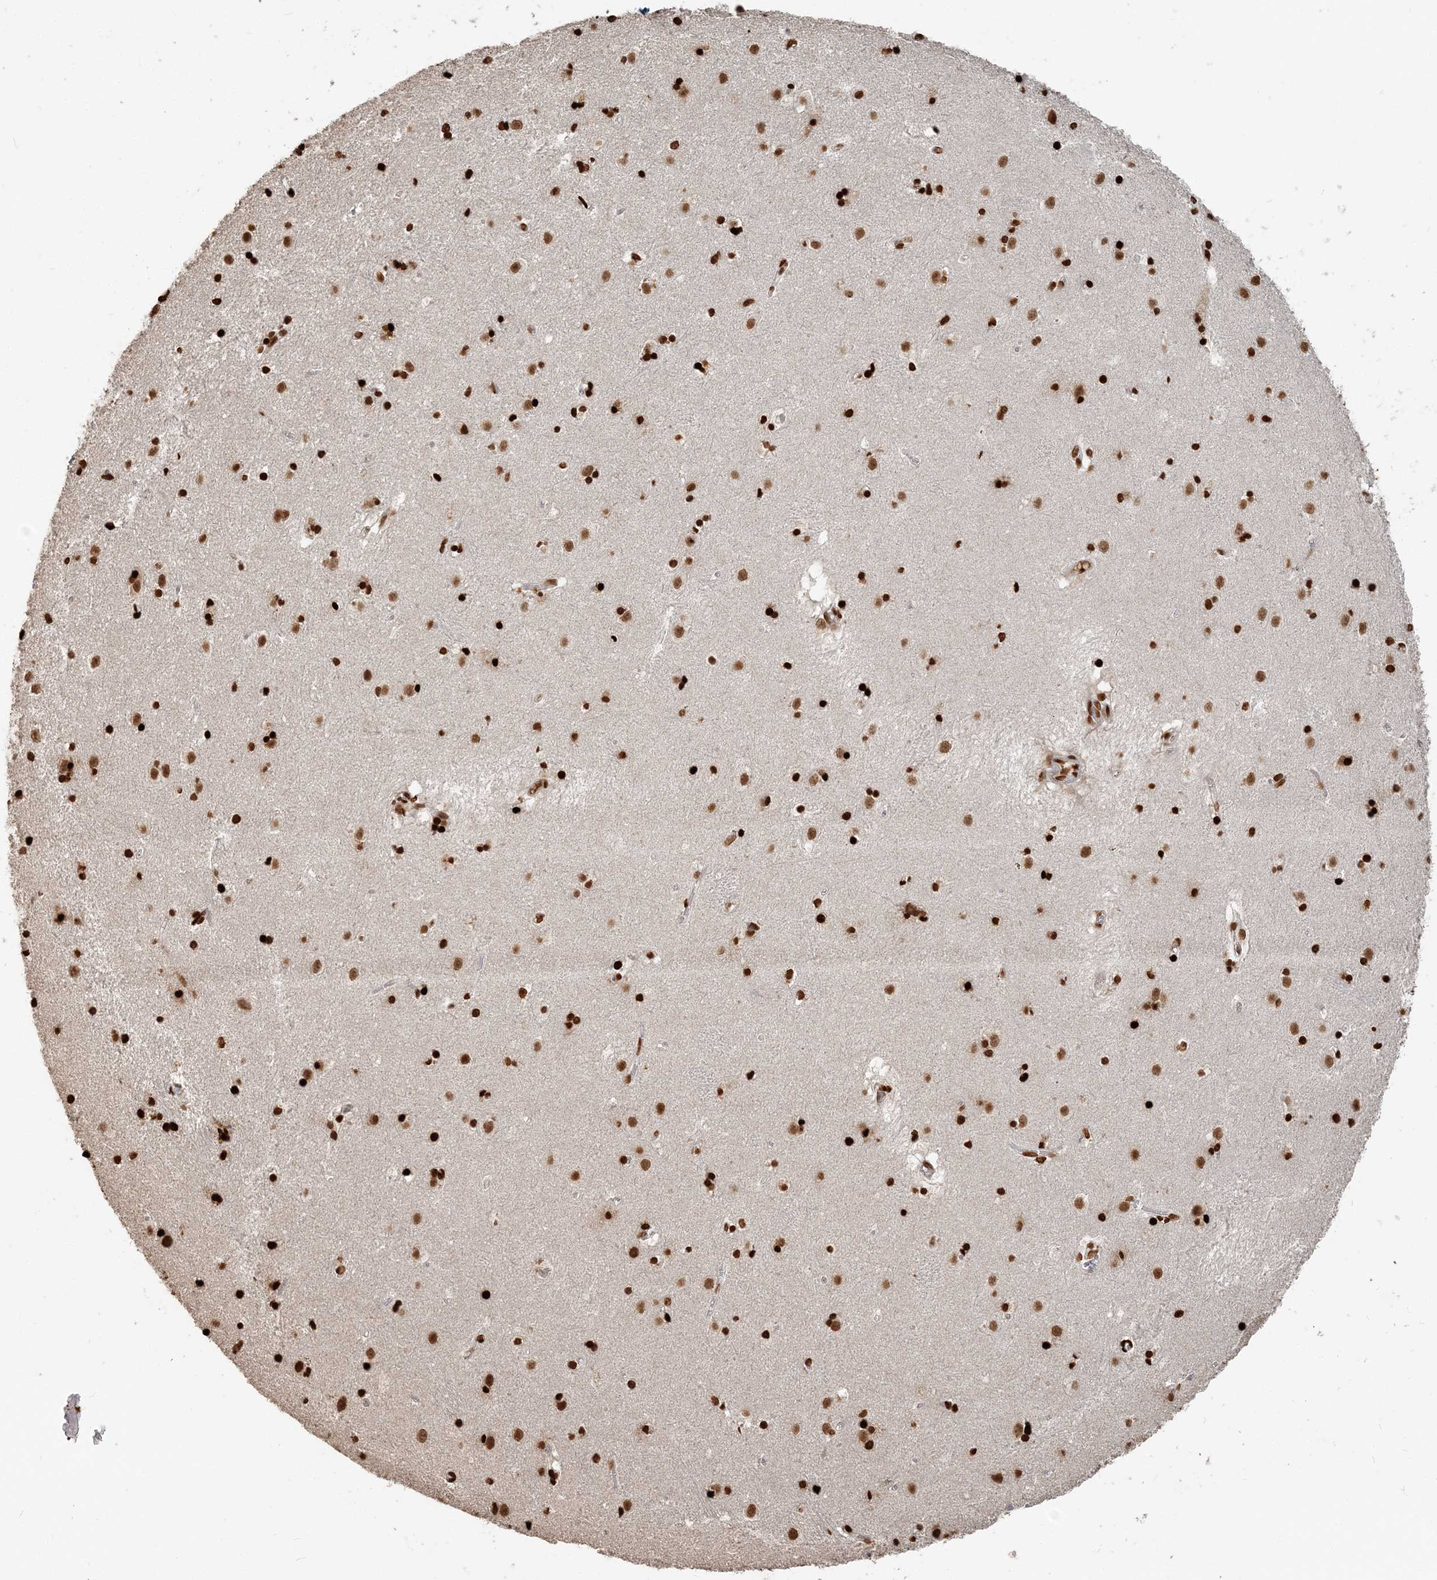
{"staining": {"intensity": "strong", "quantity": ">75%", "location": "nuclear"}, "tissue": "caudate", "cell_type": "Glial cells", "image_type": "normal", "snomed": [{"axis": "morphology", "description": "Normal tissue, NOS"}, {"axis": "topography", "description": "Lateral ventricle wall"}], "caption": "About >75% of glial cells in unremarkable caudate display strong nuclear protein staining as visualized by brown immunohistochemical staining.", "gene": "H3", "patient": {"sex": "male", "age": 70}}